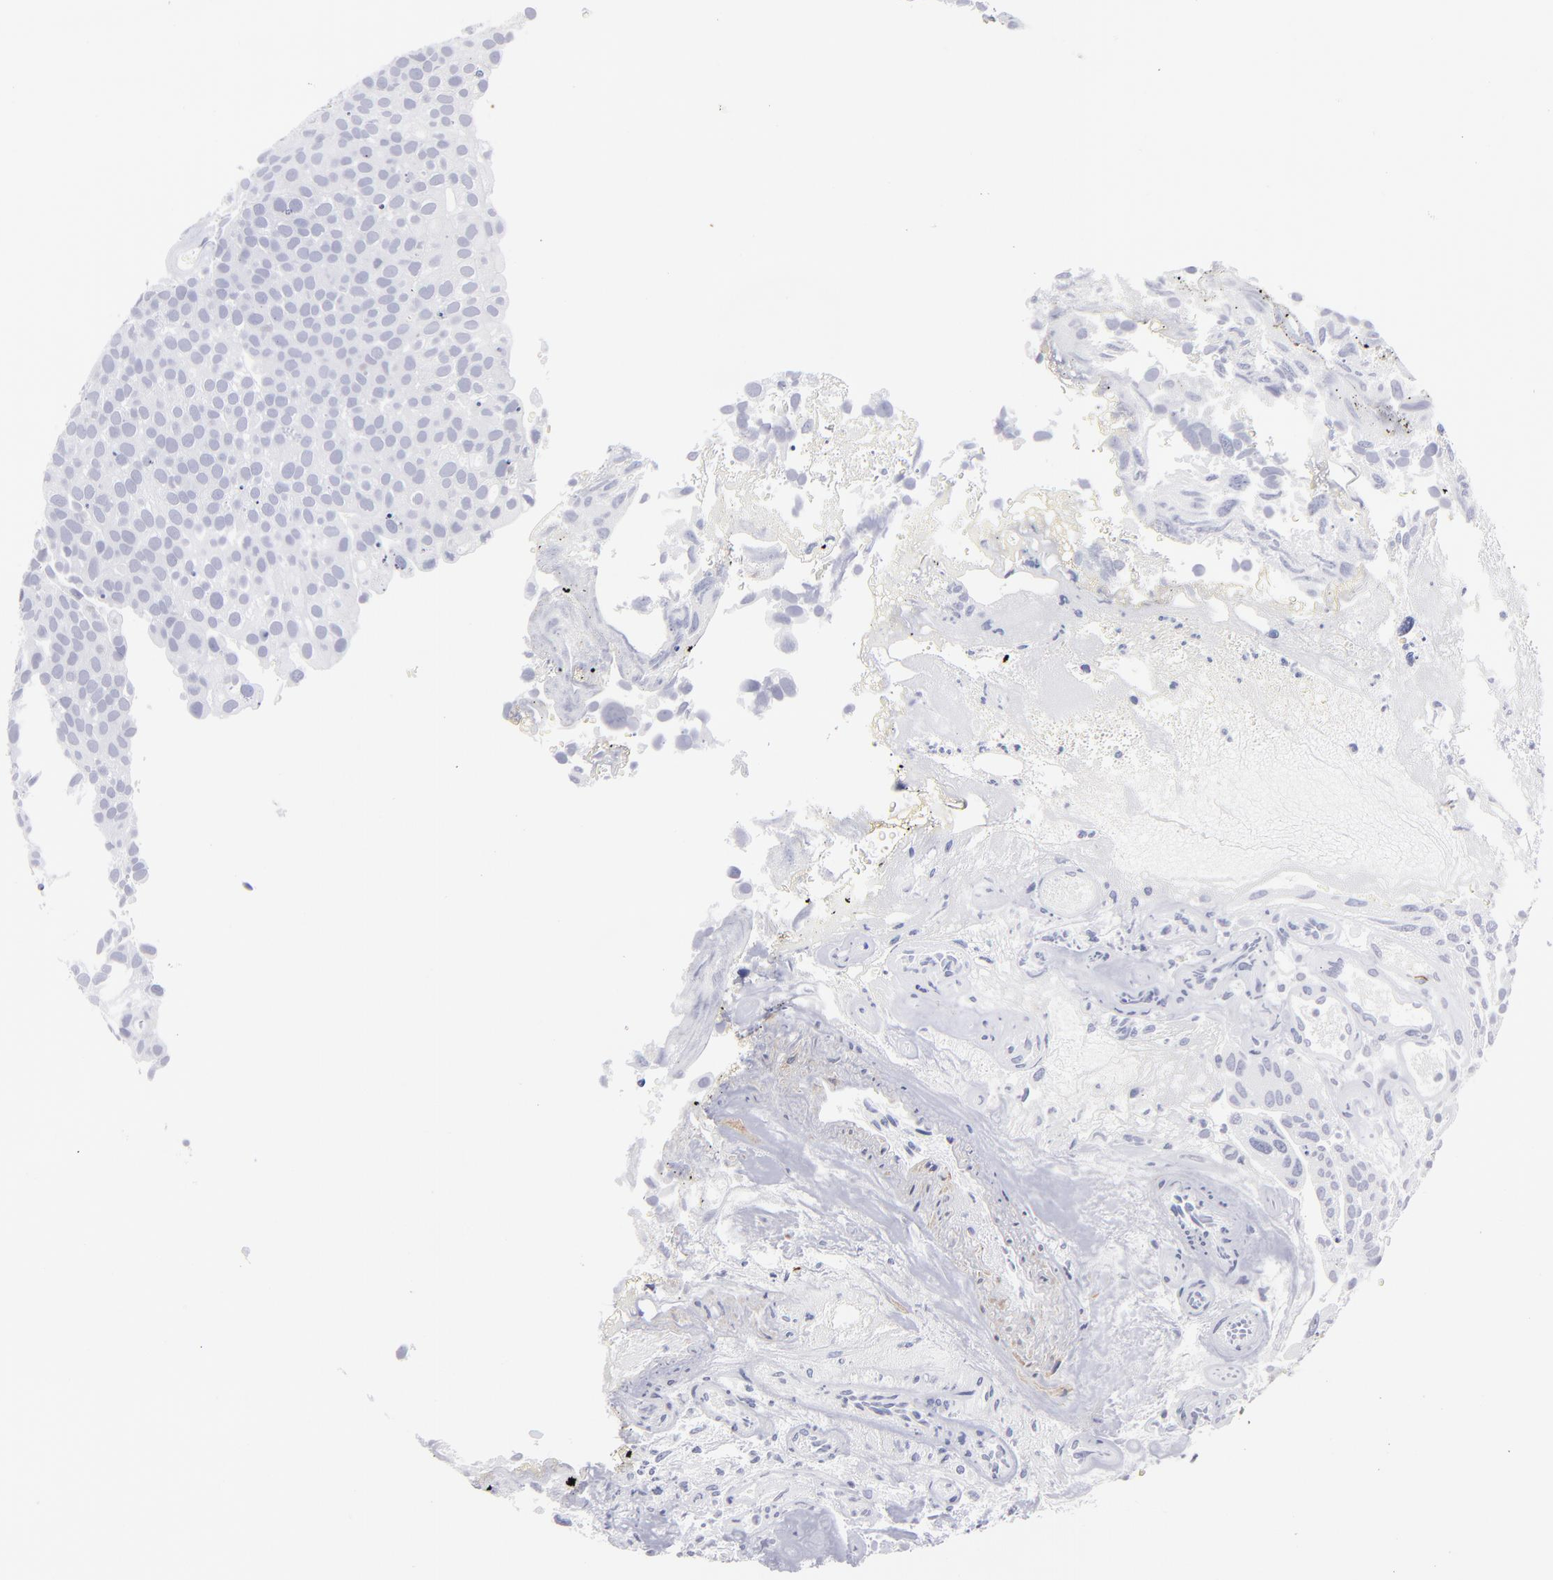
{"staining": {"intensity": "negative", "quantity": "none", "location": "none"}, "tissue": "urothelial cancer", "cell_type": "Tumor cells", "image_type": "cancer", "snomed": [{"axis": "morphology", "description": "Urothelial carcinoma, High grade"}, {"axis": "topography", "description": "Urinary bladder"}], "caption": "Urothelial cancer was stained to show a protein in brown. There is no significant positivity in tumor cells.", "gene": "CADM3", "patient": {"sex": "male", "age": 72}}